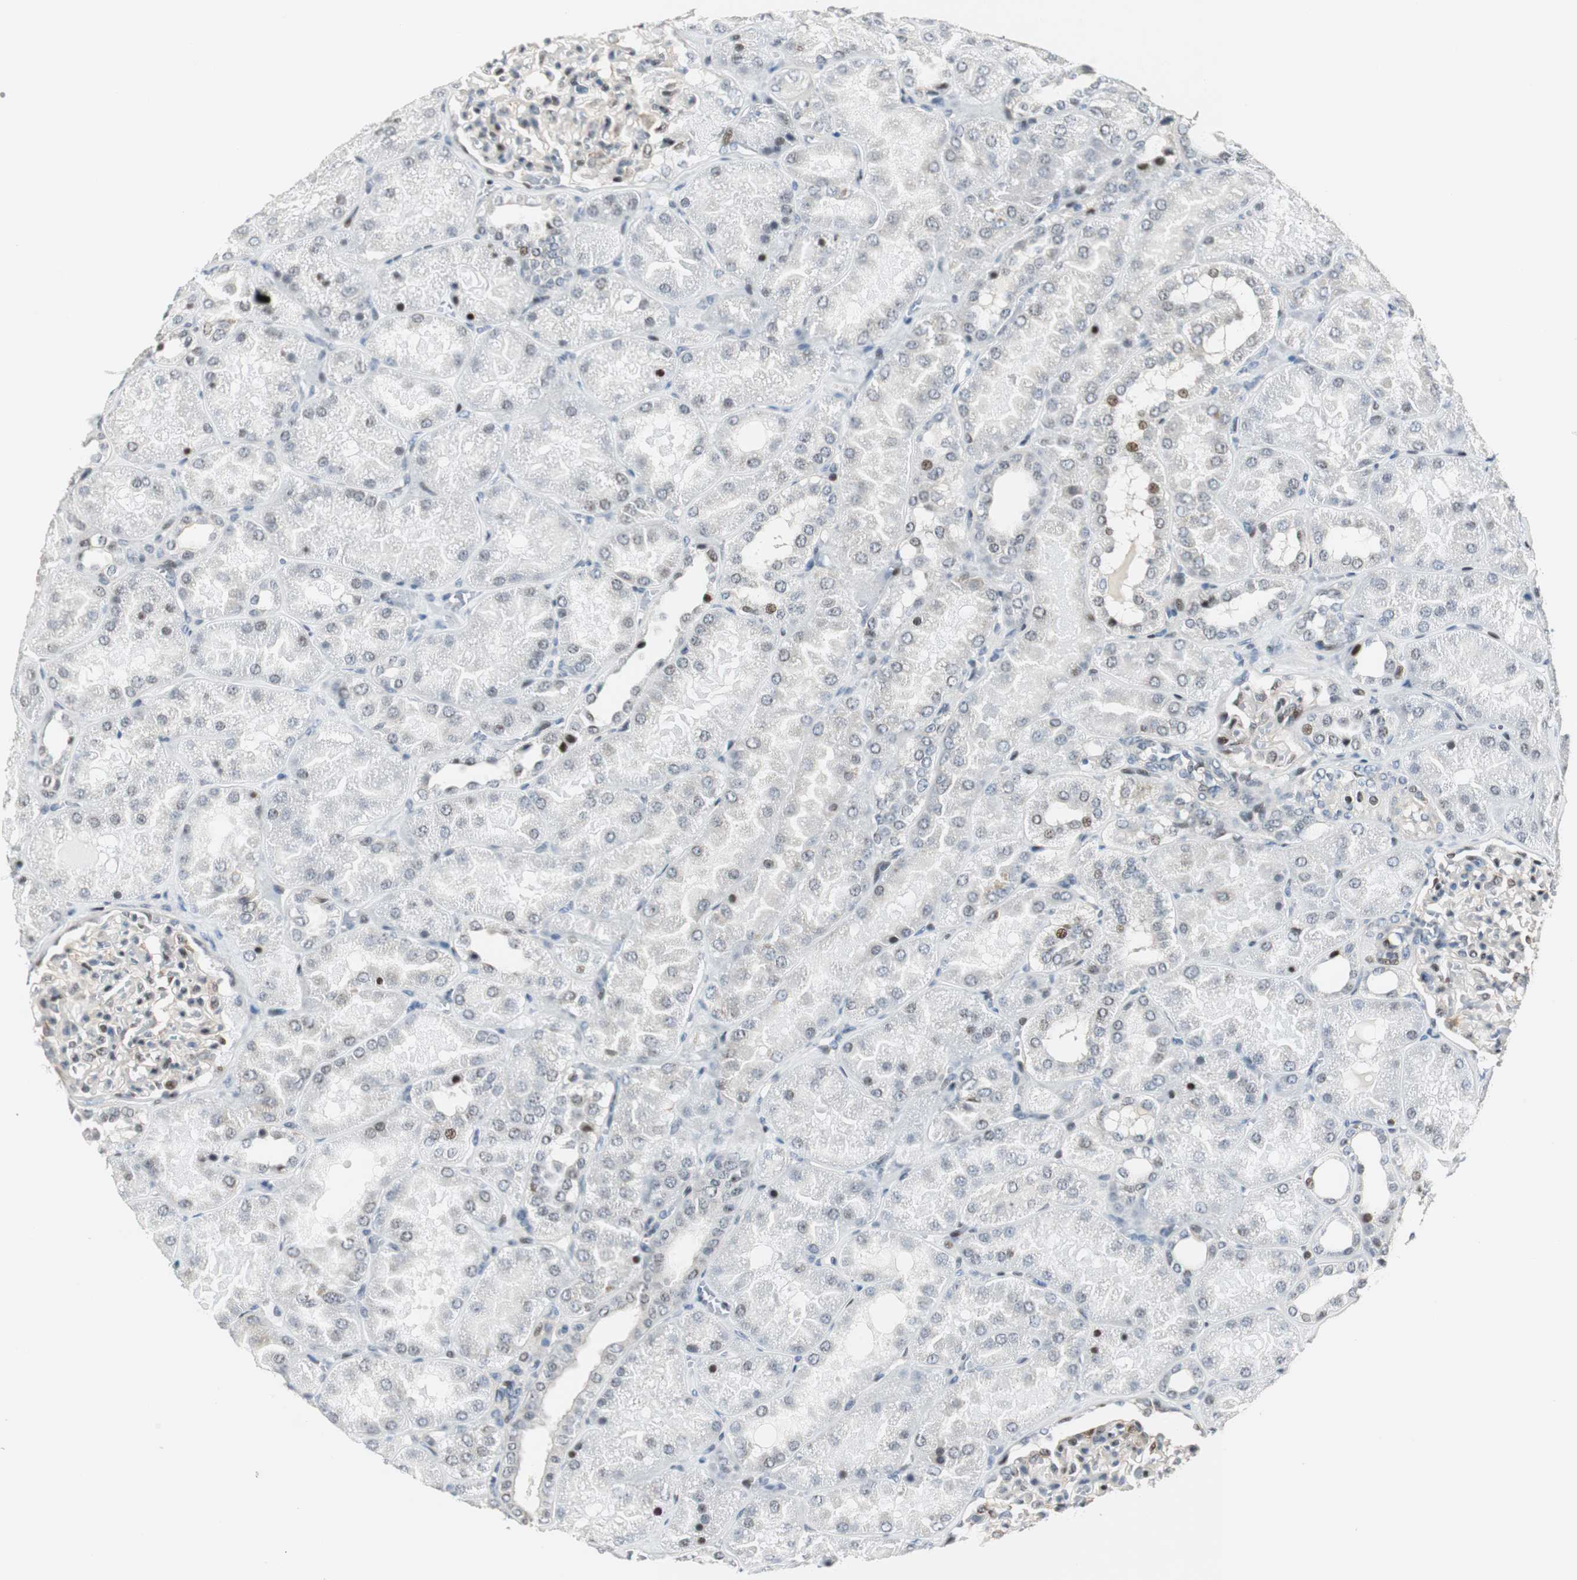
{"staining": {"intensity": "moderate", "quantity": "<25%", "location": "nuclear"}, "tissue": "kidney", "cell_type": "Cells in glomeruli", "image_type": "normal", "snomed": [{"axis": "morphology", "description": "Normal tissue, NOS"}, {"axis": "topography", "description": "Kidney"}], "caption": "Approximately <25% of cells in glomeruli in normal human kidney exhibit moderate nuclear protein staining as visualized by brown immunohistochemical staining.", "gene": "RAD1", "patient": {"sex": "male", "age": 28}}